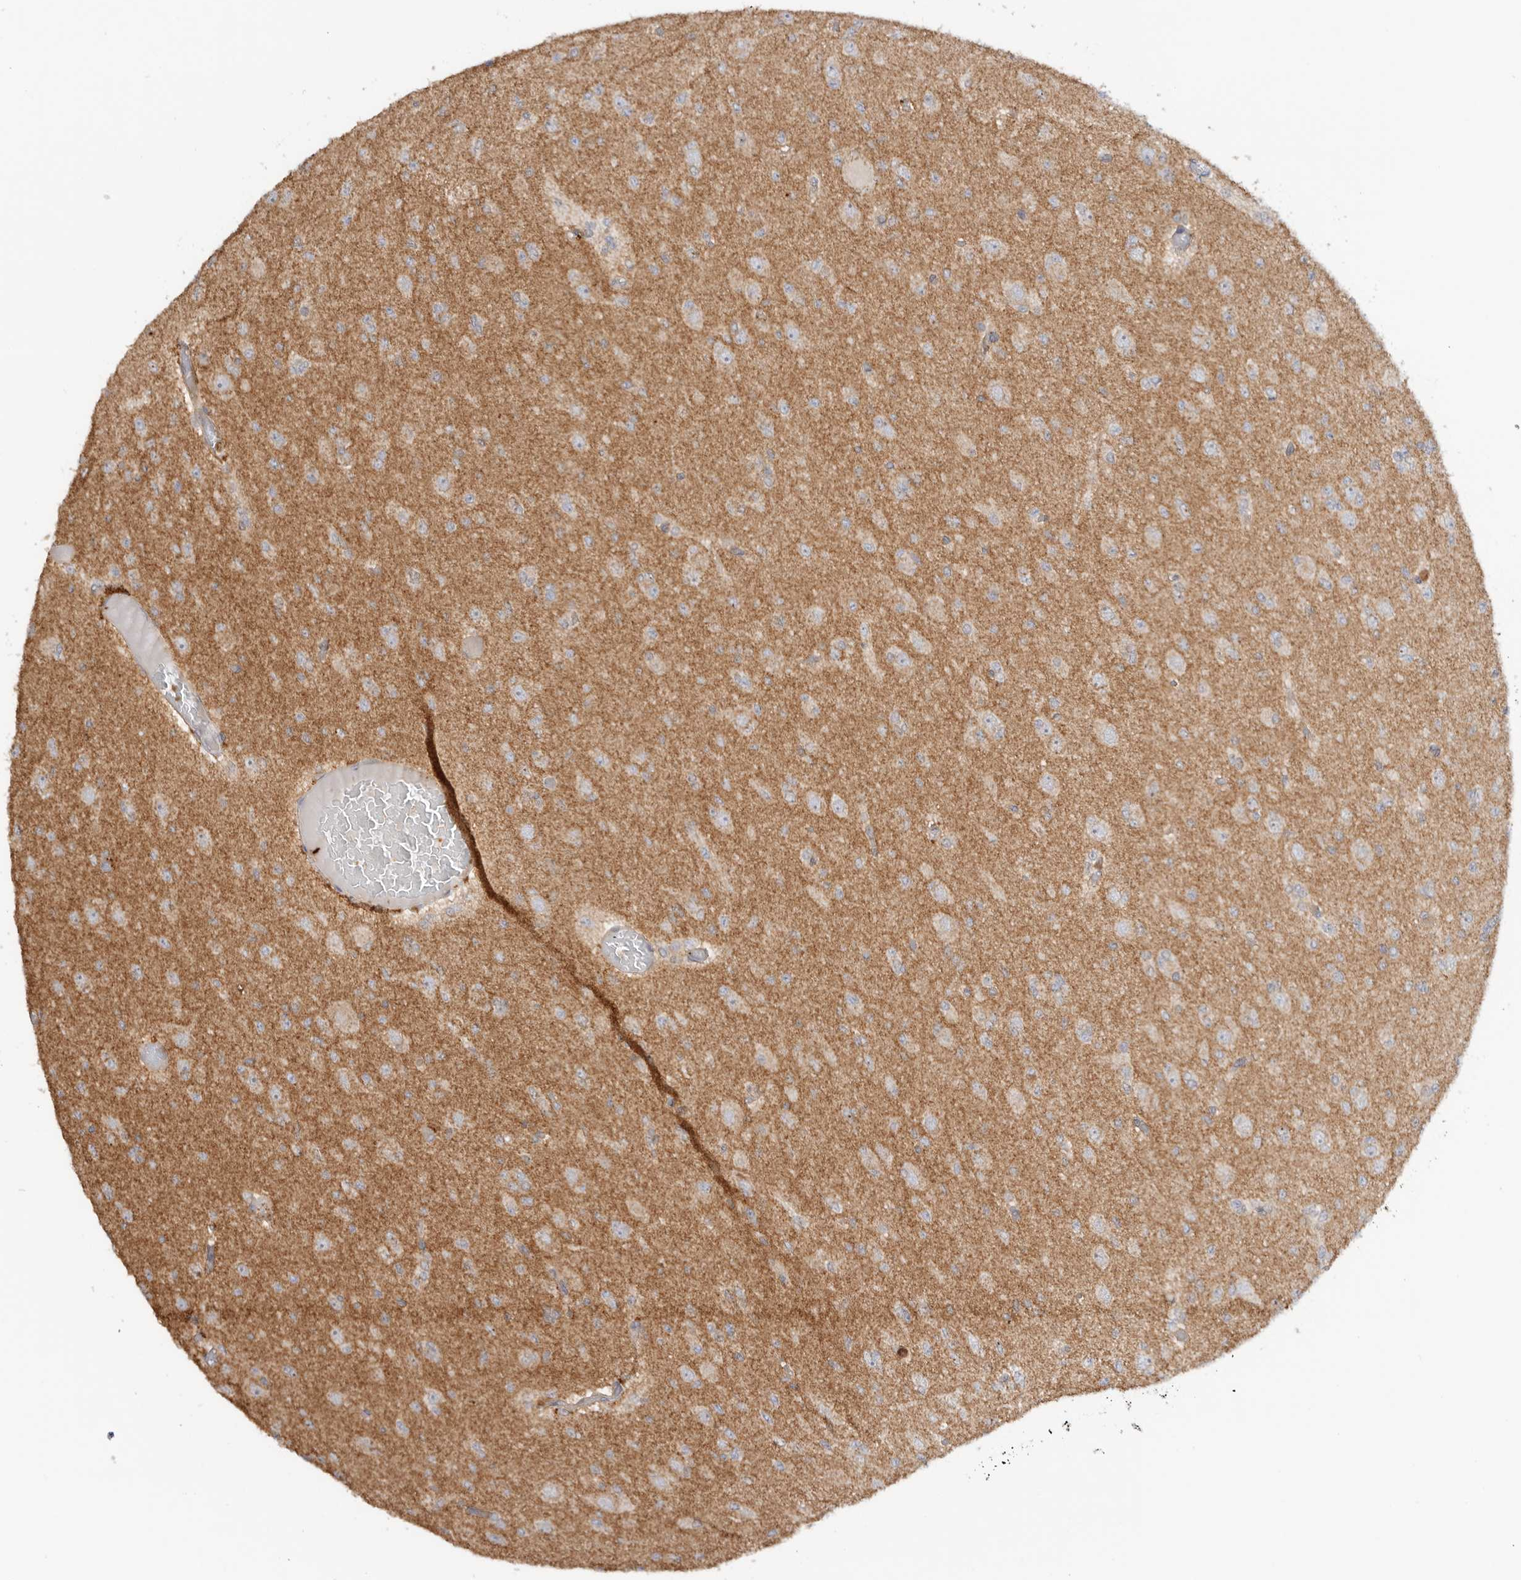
{"staining": {"intensity": "negative", "quantity": "none", "location": "none"}, "tissue": "glioma", "cell_type": "Tumor cells", "image_type": "cancer", "snomed": [{"axis": "morphology", "description": "Glioma, malignant, Low grade"}, {"axis": "topography", "description": "Brain"}], "caption": "Immunohistochemistry (IHC) image of neoplastic tissue: glioma stained with DAB exhibits no significant protein expression in tumor cells.", "gene": "GNE", "patient": {"sex": "female", "age": 22}}